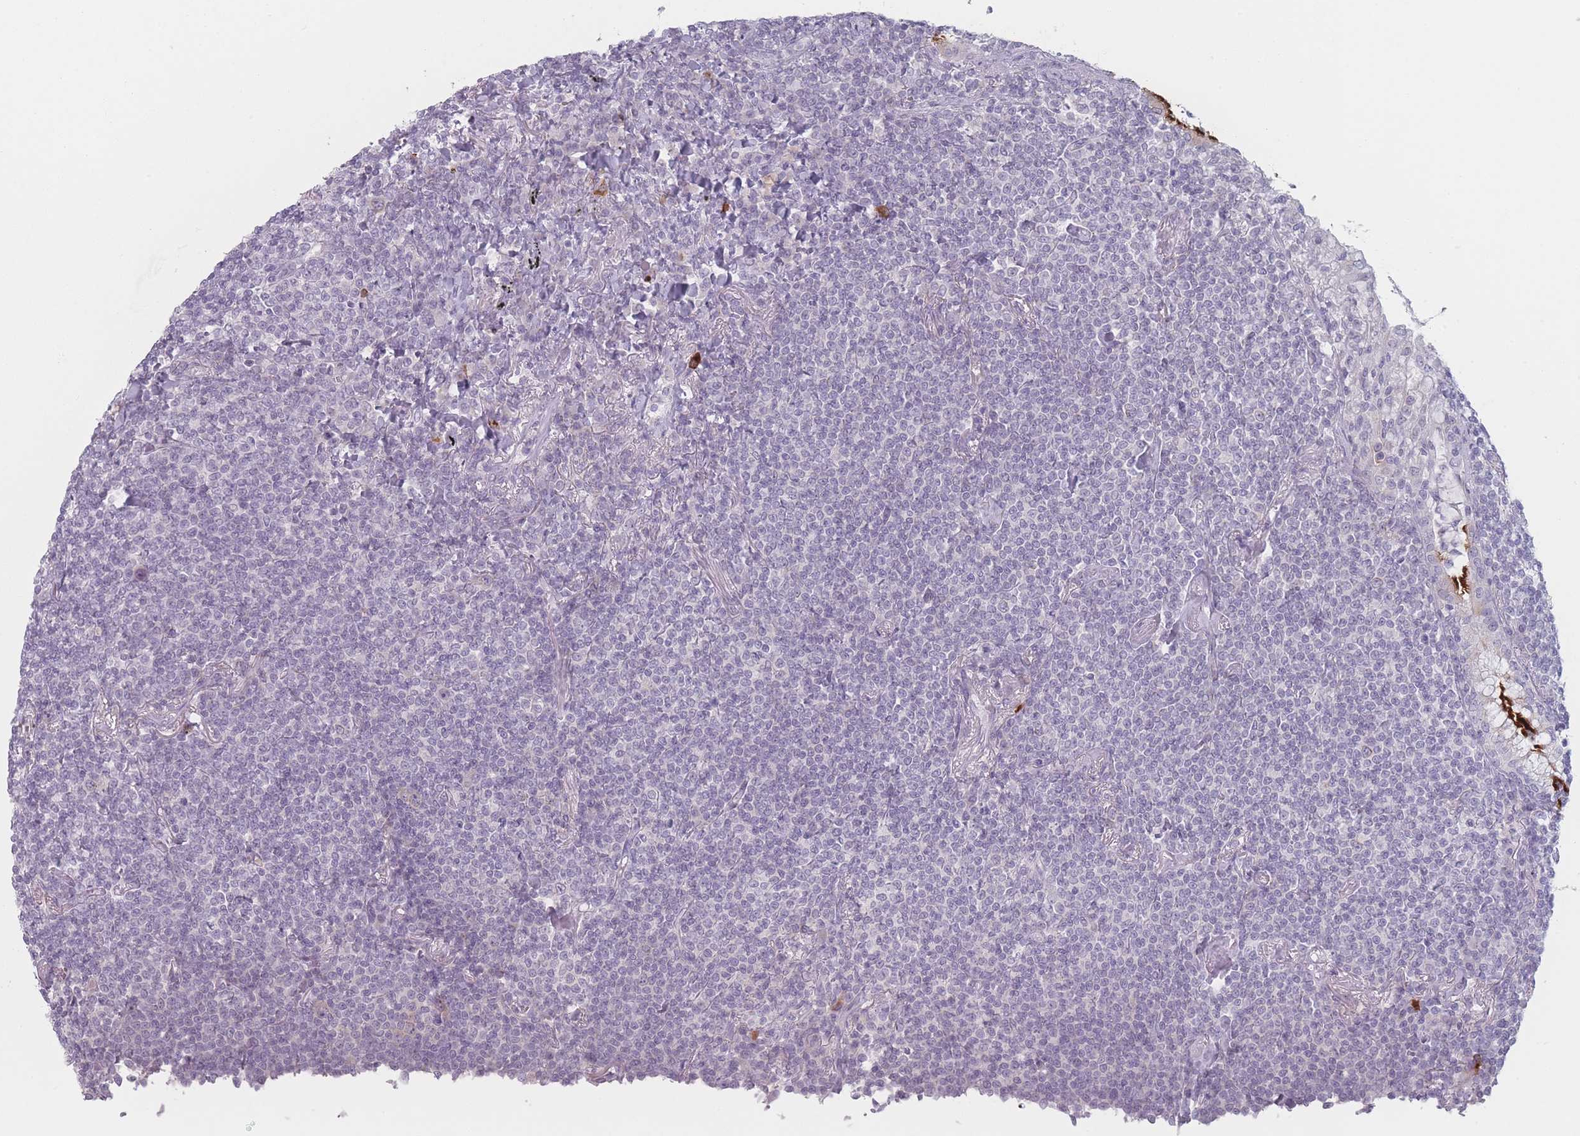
{"staining": {"intensity": "negative", "quantity": "none", "location": "none"}, "tissue": "lymphoma", "cell_type": "Tumor cells", "image_type": "cancer", "snomed": [{"axis": "morphology", "description": "Malignant lymphoma, non-Hodgkin's type, Low grade"}, {"axis": "topography", "description": "Lung"}], "caption": "This is an immunohistochemistry (IHC) photomicrograph of malignant lymphoma, non-Hodgkin's type (low-grade). There is no staining in tumor cells.", "gene": "RNF4", "patient": {"sex": "female", "age": 71}}